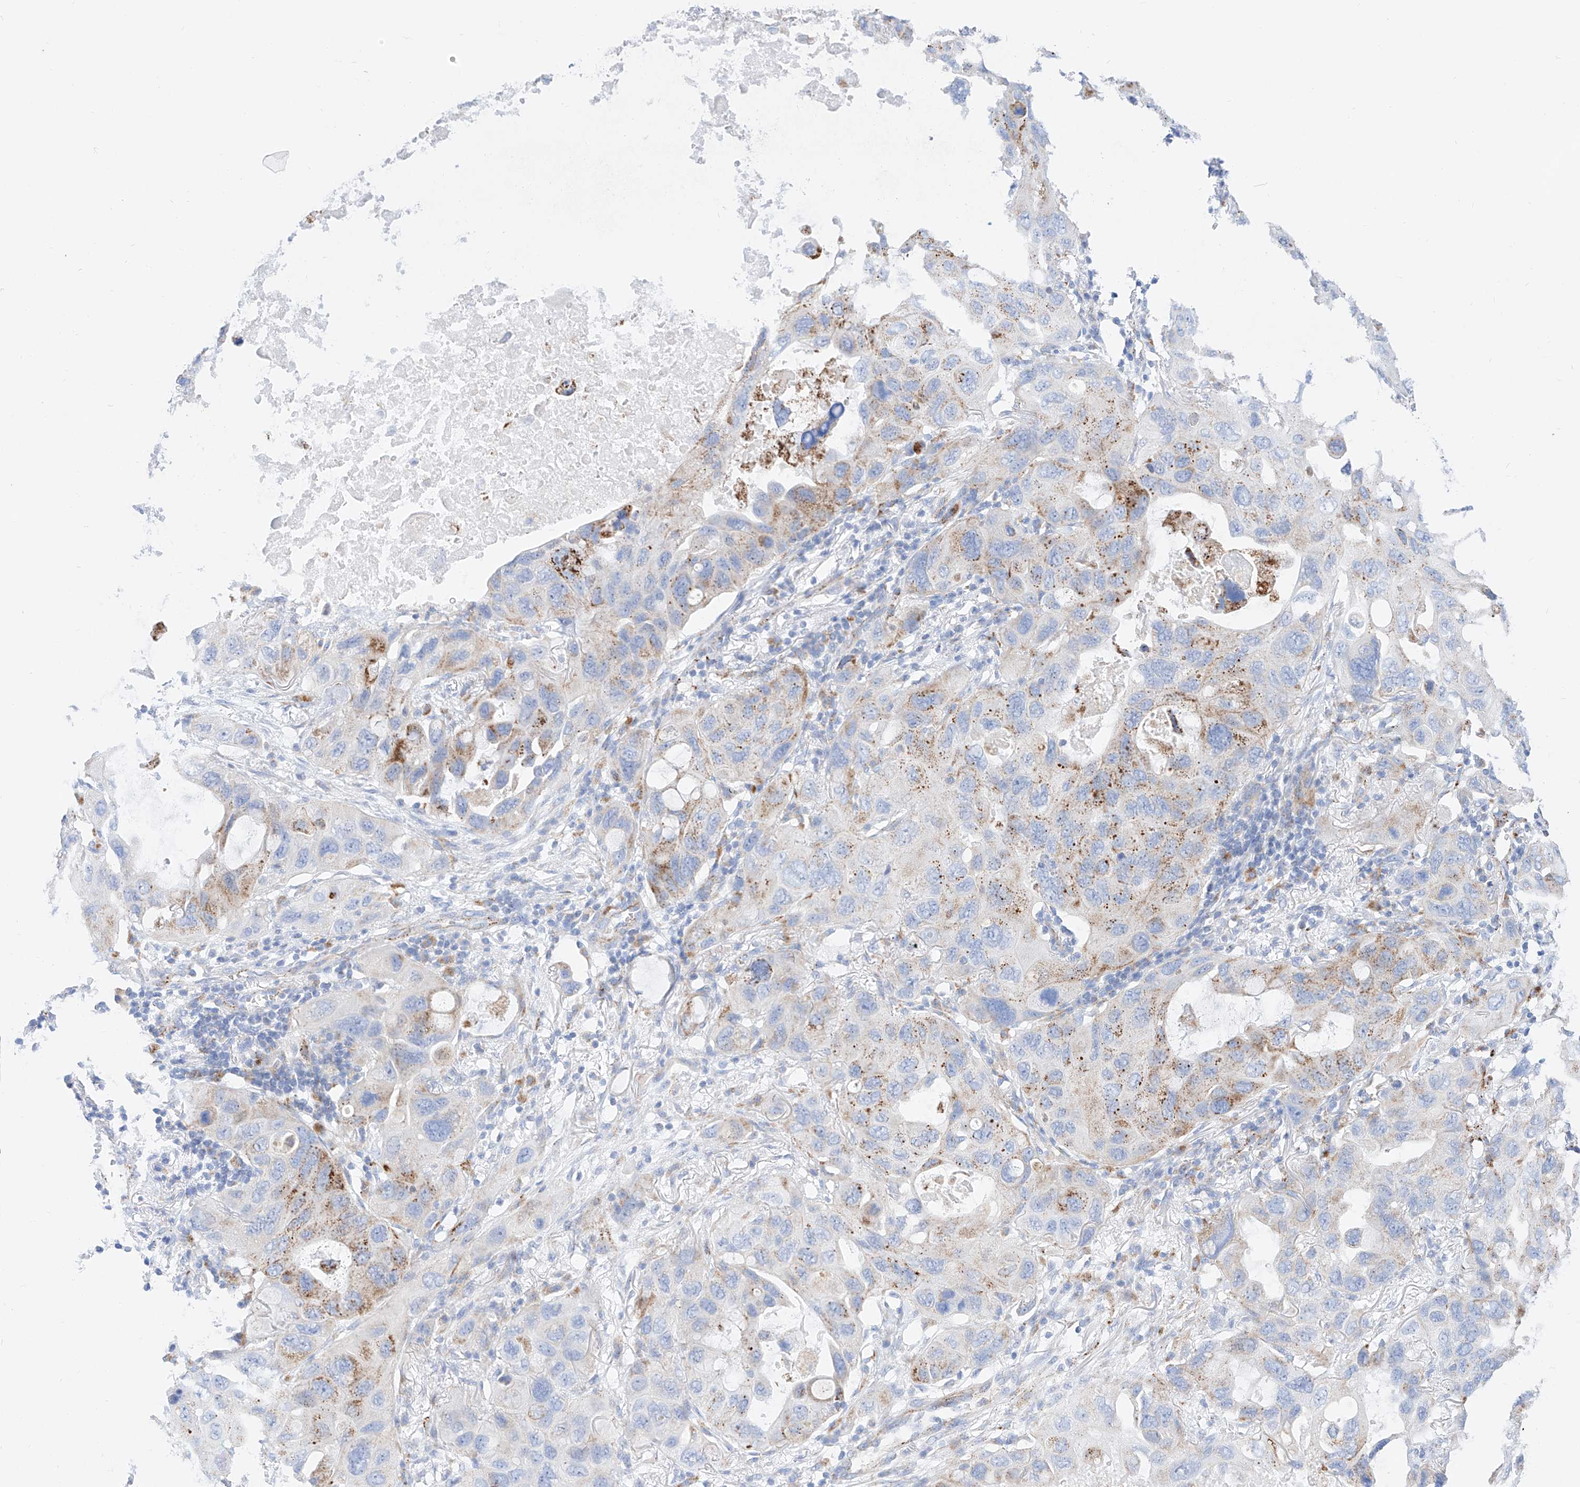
{"staining": {"intensity": "weak", "quantity": "25%-75%", "location": "cytoplasmic/membranous"}, "tissue": "lung cancer", "cell_type": "Tumor cells", "image_type": "cancer", "snomed": [{"axis": "morphology", "description": "Squamous cell carcinoma, NOS"}, {"axis": "topography", "description": "Lung"}], "caption": "Squamous cell carcinoma (lung) was stained to show a protein in brown. There is low levels of weak cytoplasmic/membranous staining in about 25%-75% of tumor cells.", "gene": "C6orf62", "patient": {"sex": "female", "age": 73}}